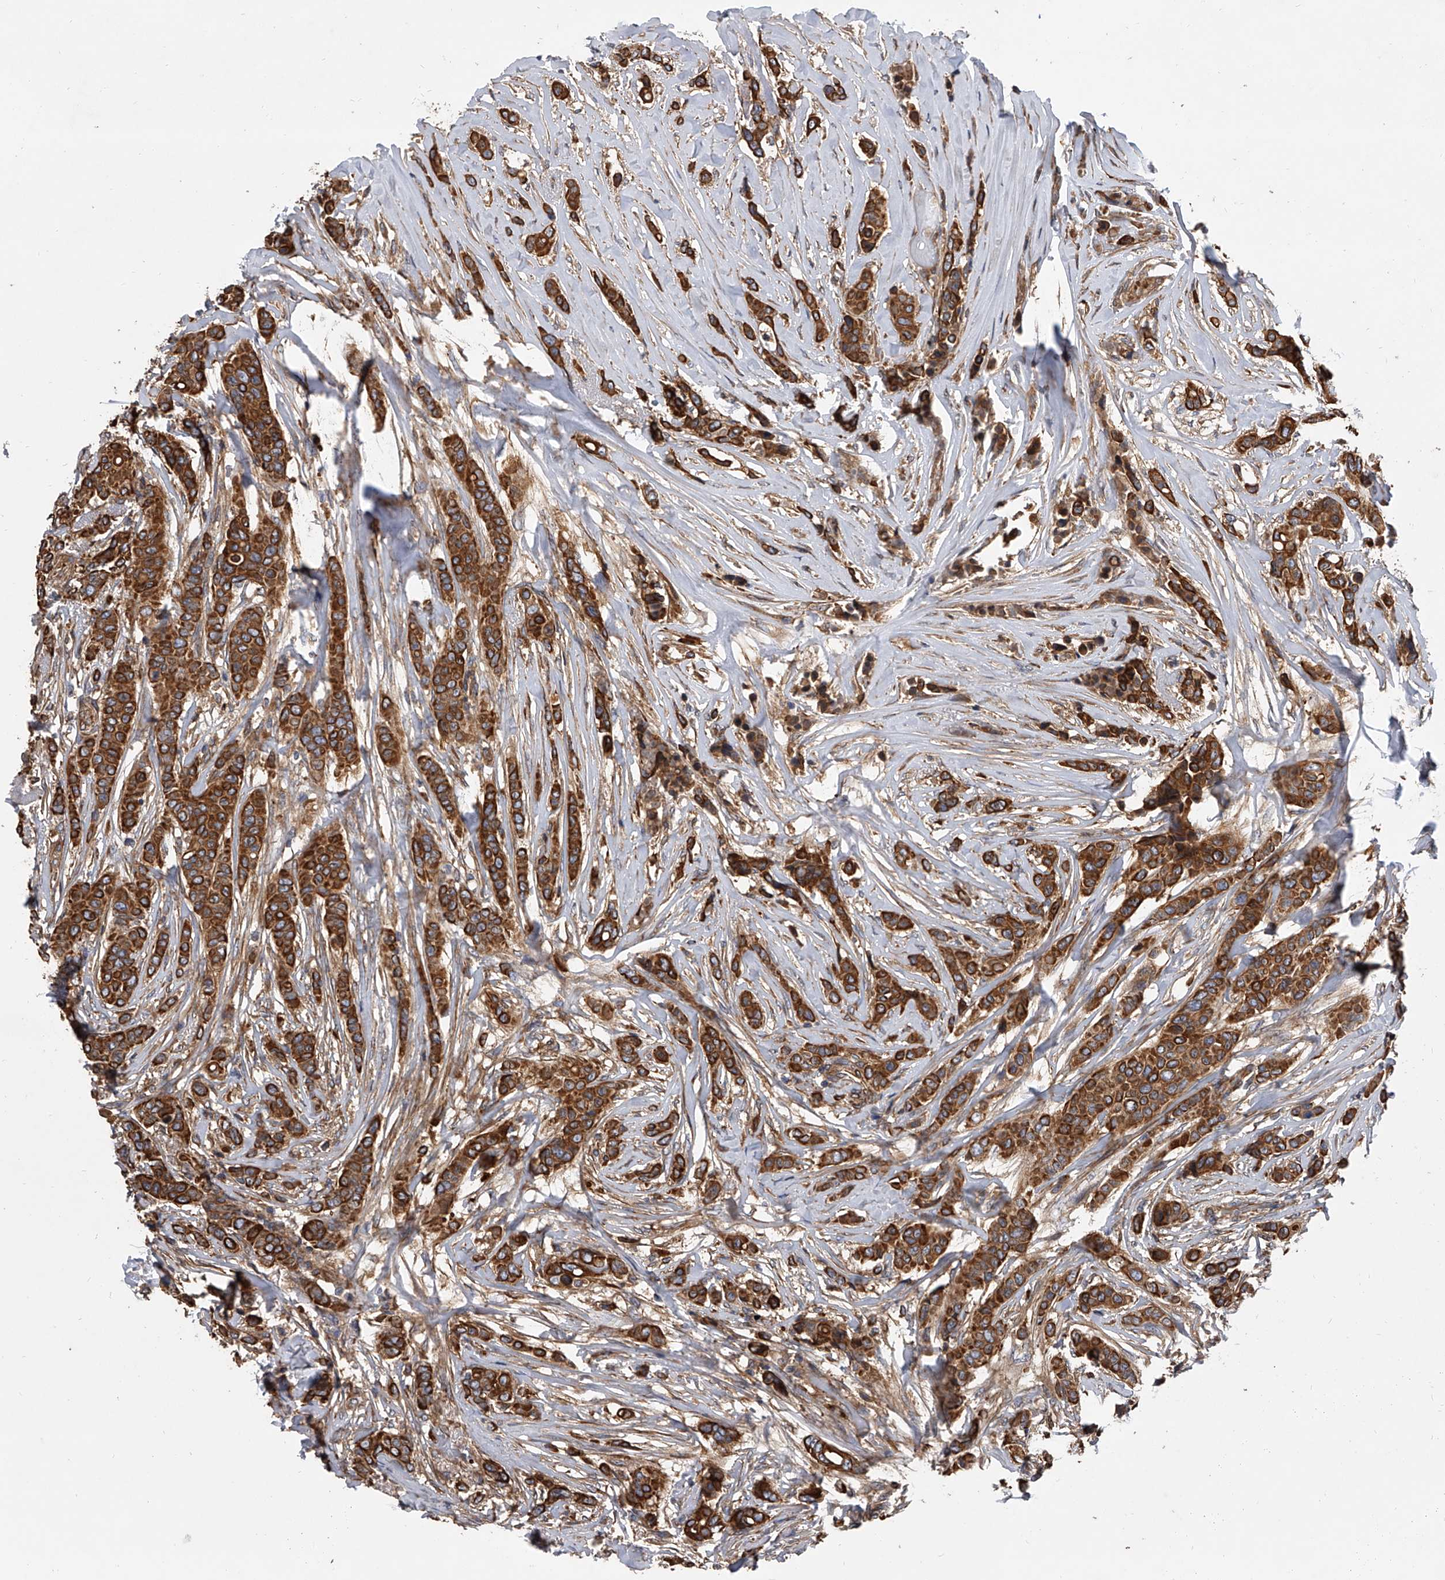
{"staining": {"intensity": "strong", "quantity": ">75%", "location": "cytoplasmic/membranous"}, "tissue": "breast cancer", "cell_type": "Tumor cells", "image_type": "cancer", "snomed": [{"axis": "morphology", "description": "Lobular carcinoma"}, {"axis": "topography", "description": "Breast"}], "caption": "Protein staining displays strong cytoplasmic/membranous staining in approximately >75% of tumor cells in breast lobular carcinoma.", "gene": "EXOC4", "patient": {"sex": "female", "age": 51}}